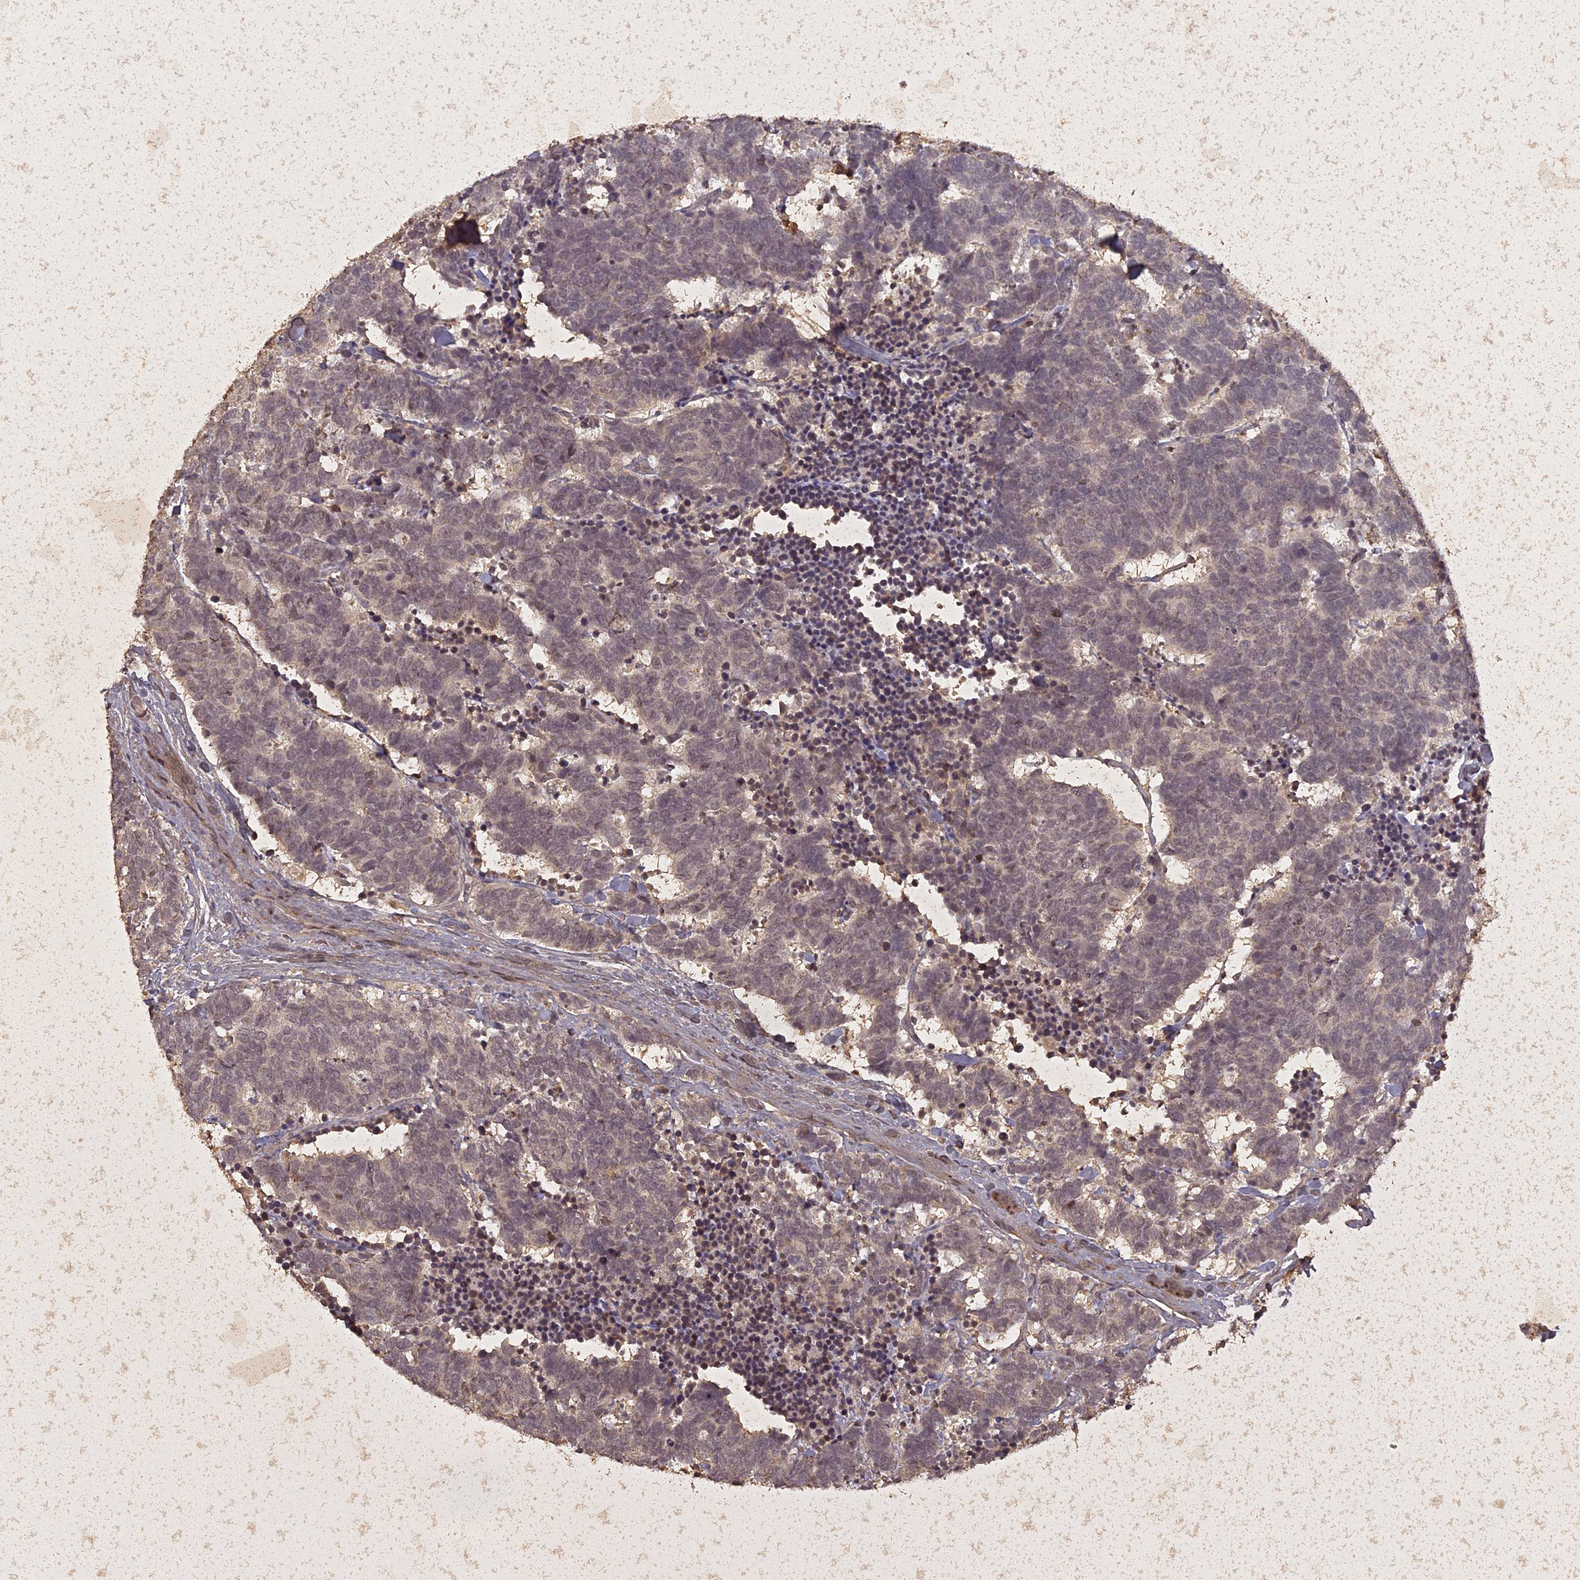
{"staining": {"intensity": "negative", "quantity": "none", "location": "none"}, "tissue": "carcinoid", "cell_type": "Tumor cells", "image_type": "cancer", "snomed": [{"axis": "morphology", "description": "Carcinoma, NOS"}, {"axis": "morphology", "description": "Carcinoid, malignant, NOS"}, {"axis": "topography", "description": "Urinary bladder"}], "caption": "Carcinoid was stained to show a protein in brown. There is no significant expression in tumor cells. (Stains: DAB (3,3'-diaminobenzidine) immunohistochemistry (IHC) with hematoxylin counter stain, Microscopy: brightfield microscopy at high magnification).", "gene": "LIN37", "patient": {"sex": "male", "age": 57}}